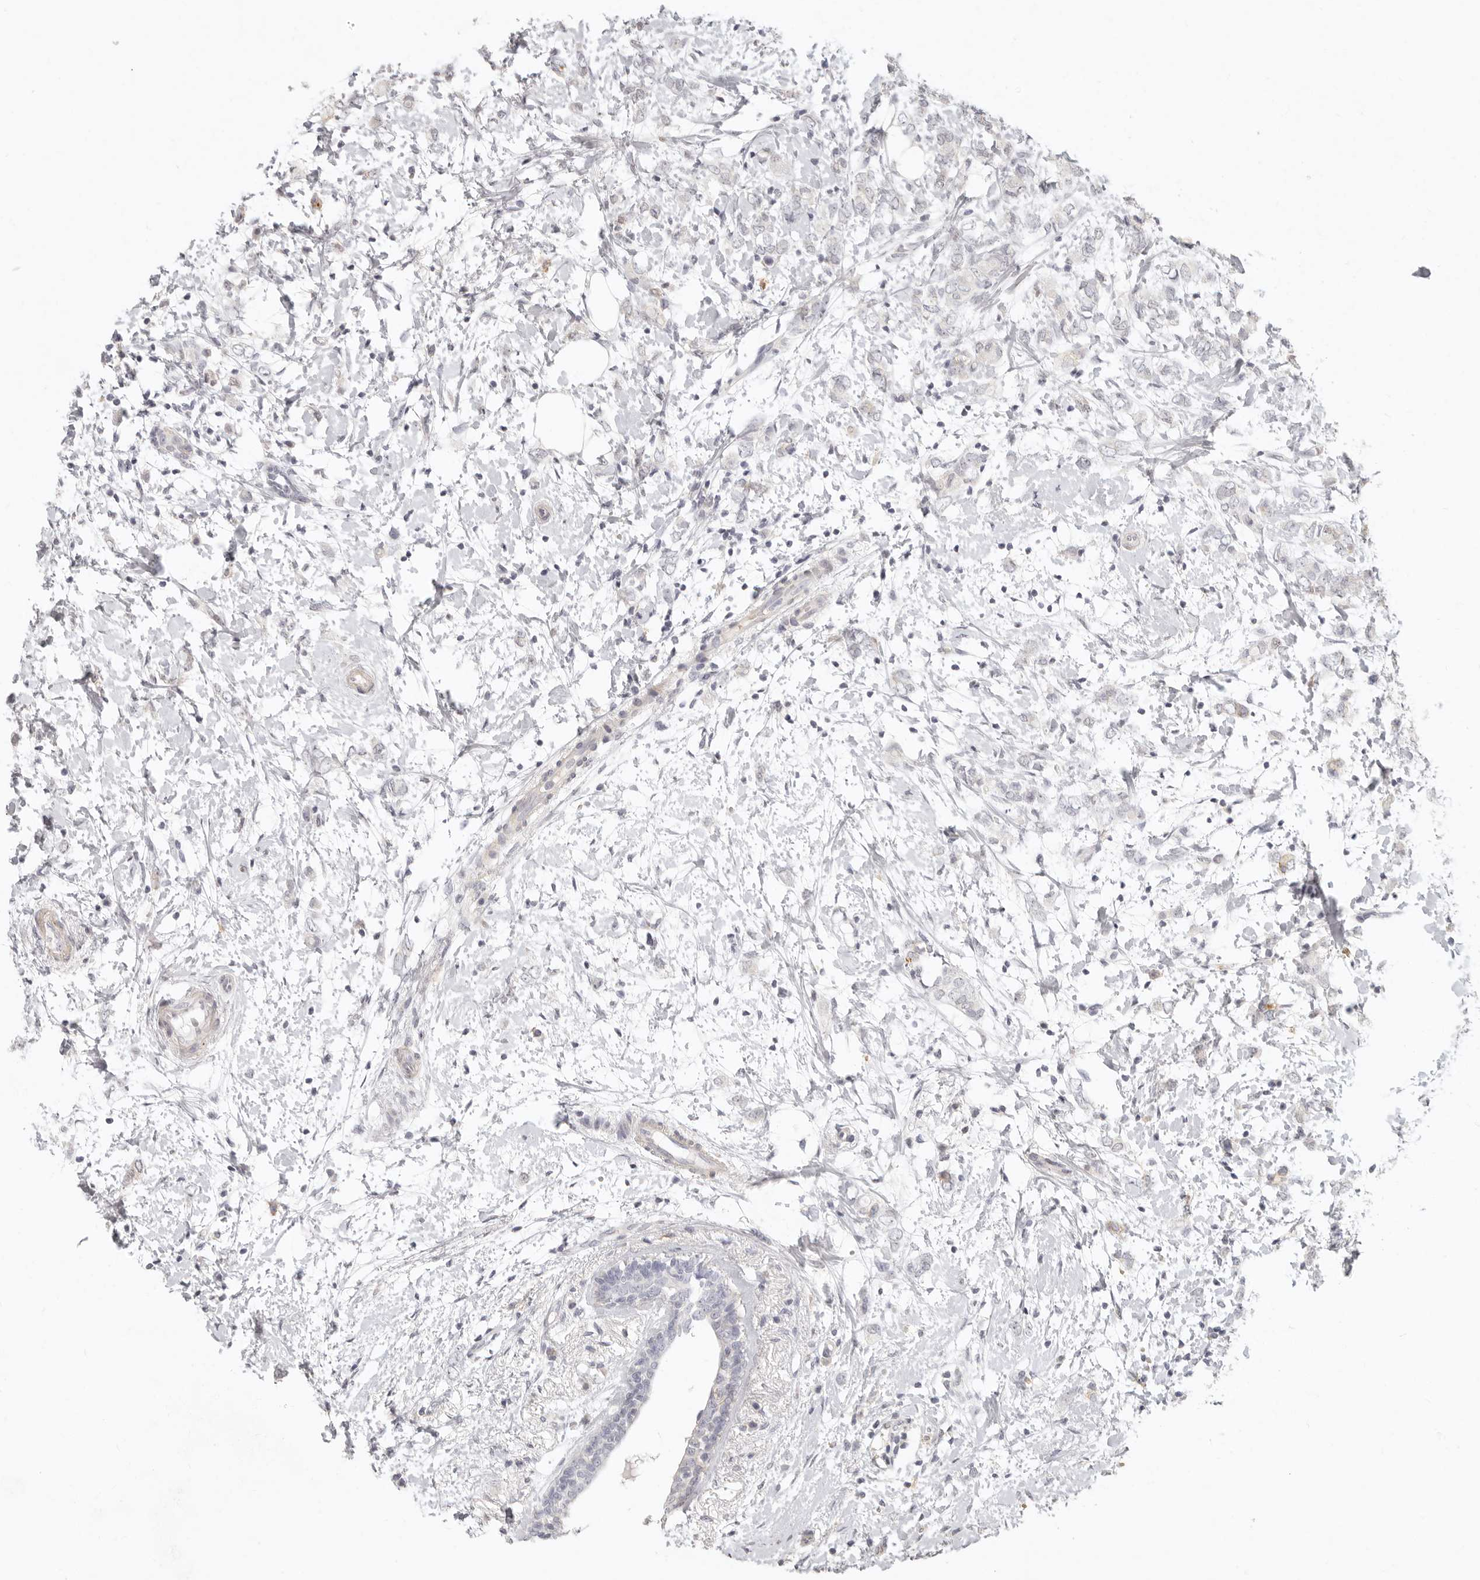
{"staining": {"intensity": "negative", "quantity": "none", "location": "none"}, "tissue": "breast cancer", "cell_type": "Tumor cells", "image_type": "cancer", "snomed": [{"axis": "morphology", "description": "Normal tissue, NOS"}, {"axis": "morphology", "description": "Lobular carcinoma"}, {"axis": "topography", "description": "Breast"}], "caption": "There is no significant staining in tumor cells of breast cancer (lobular carcinoma).", "gene": "NIBAN1", "patient": {"sex": "female", "age": 47}}